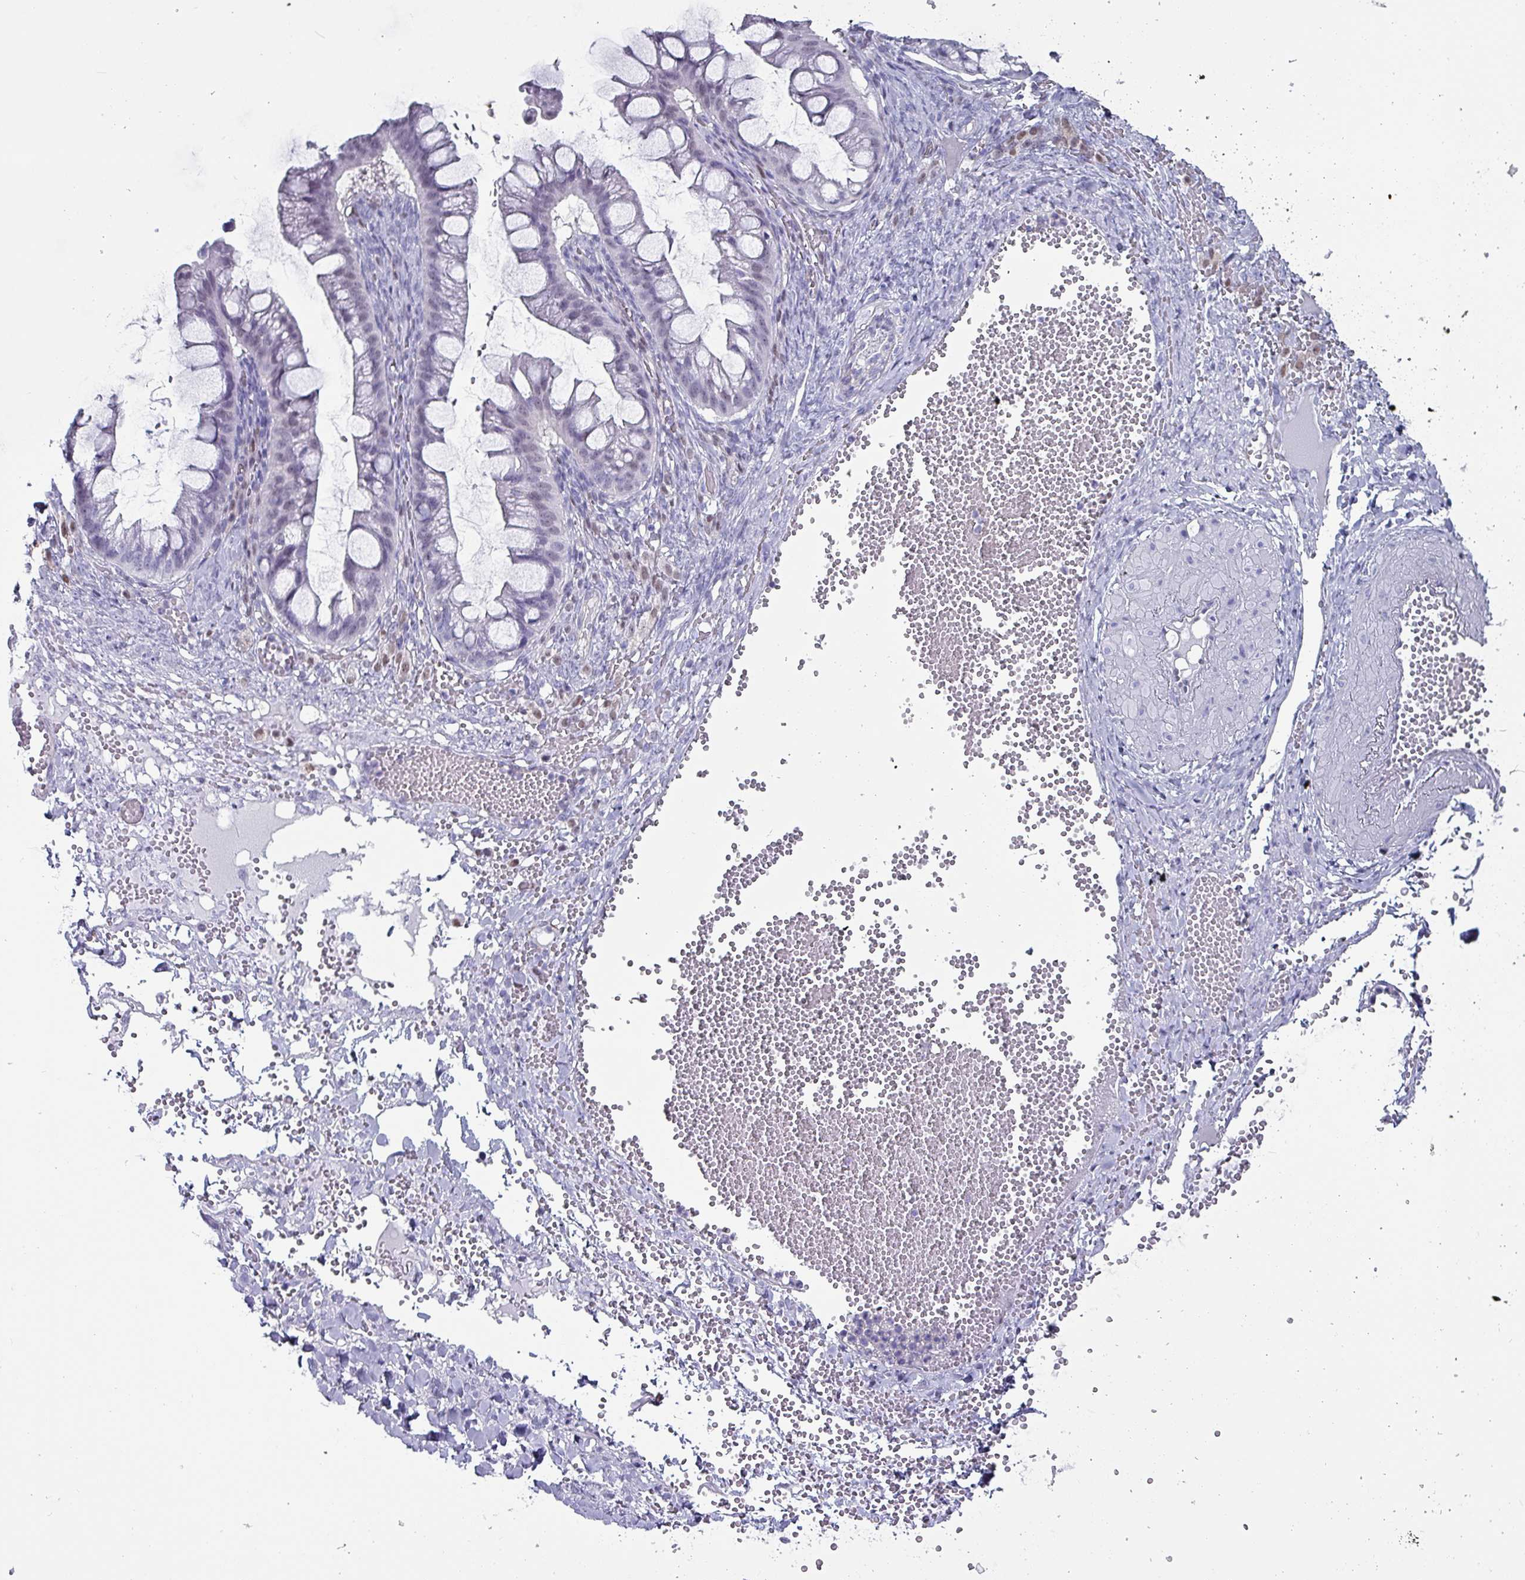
{"staining": {"intensity": "negative", "quantity": "none", "location": "none"}, "tissue": "ovarian cancer", "cell_type": "Tumor cells", "image_type": "cancer", "snomed": [{"axis": "morphology", "description": "Cystadenocarcinoma, mucinous, NOS"}, {"axis": "topography", "description": "Ovary"}], "caption": "A histopathology image of ovarian mucinous cystadenocarcinoma stained for a protein shows no brown staining in tumor cells.", "gene": "ZNF816-ZNF321P", "patient": {"sex": "female", "age": 73}}